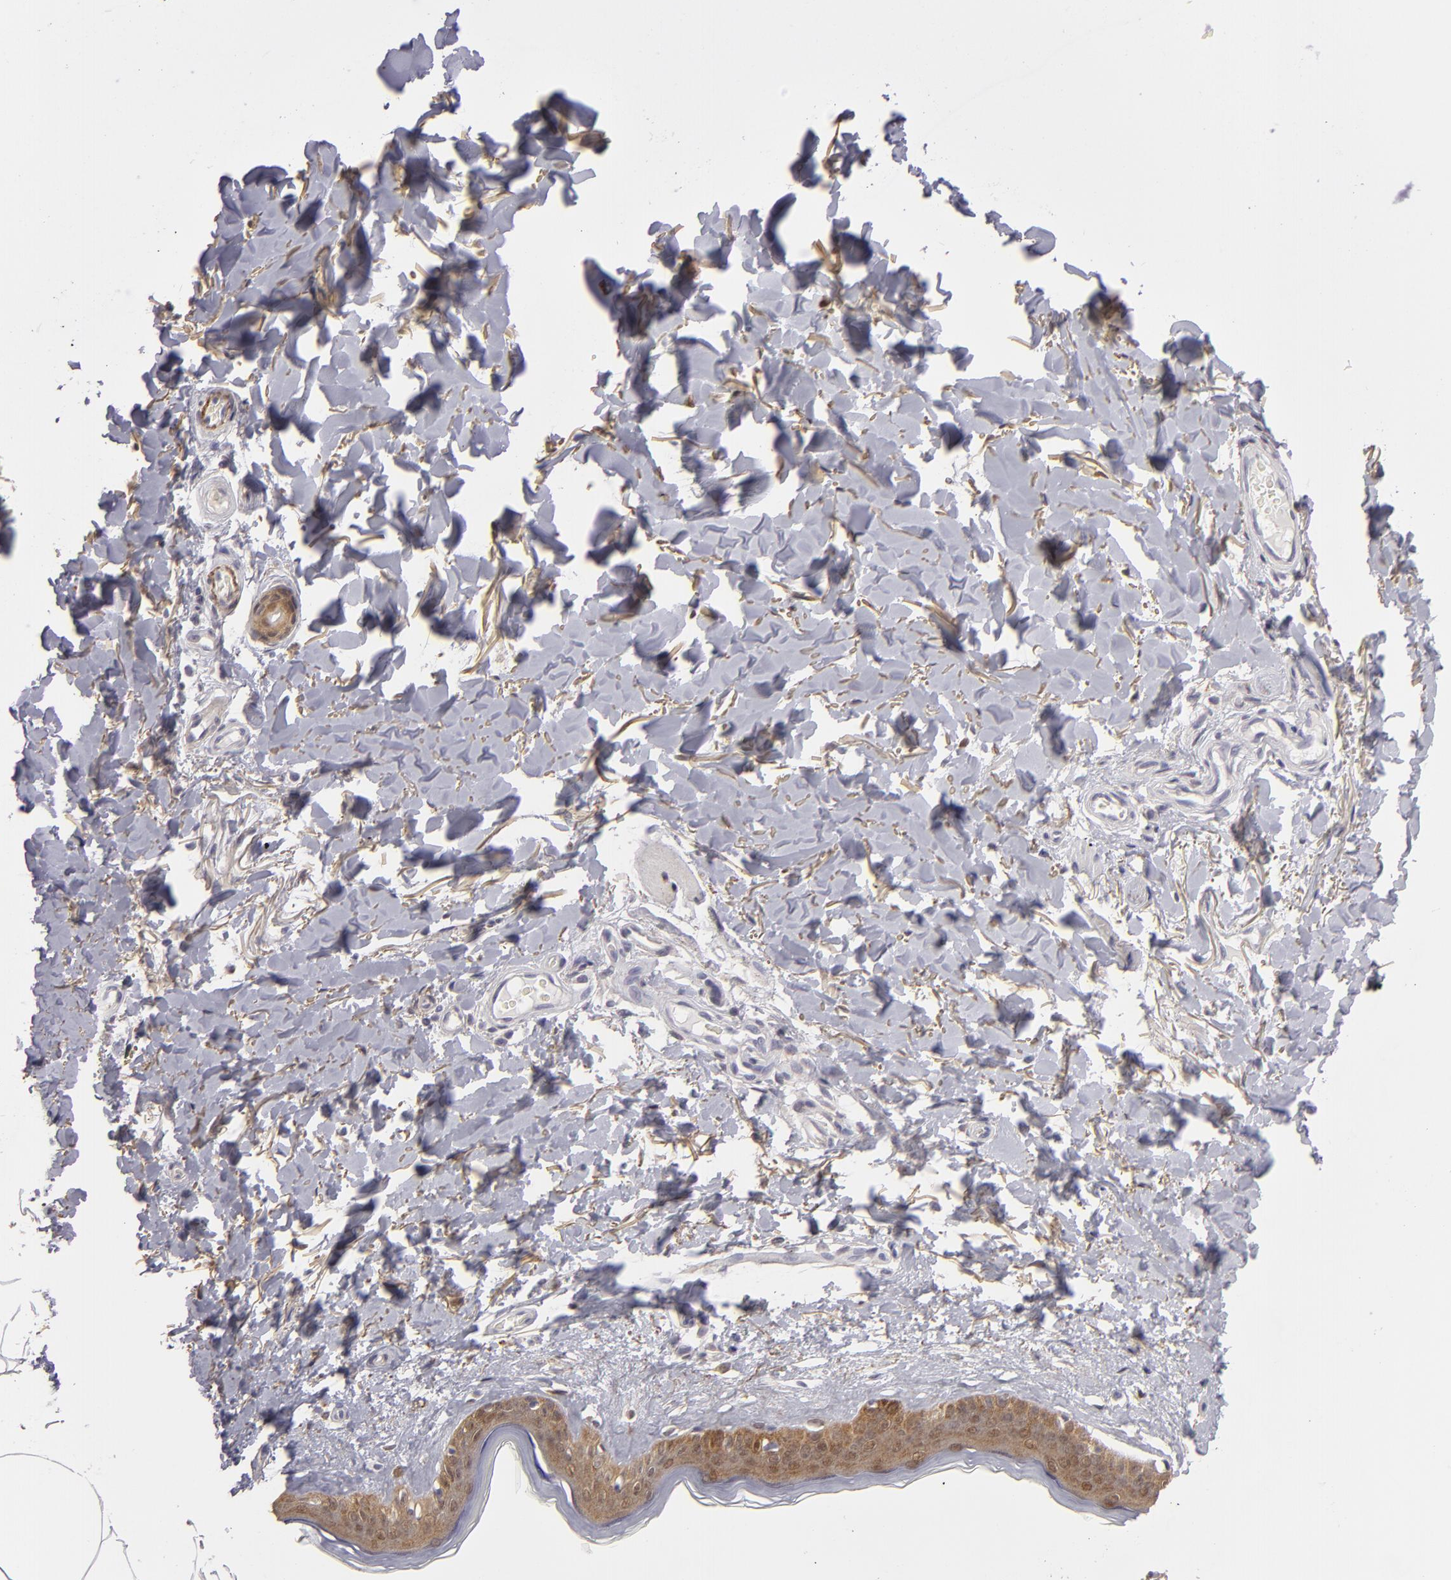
{"staining": {"intensity": "moderate", "quantity": ">75%", "location": "cytoplasmic/membranous"}, "tissue": "skin", "cell_type": "Fibroblasts", "image_type": "normal", "snomed": [{"axis": "morphology", "description": "Normal tissue, NOS"}, {"axis": "topography", "description": "Skin"}], "caption": "High-magnification brightfield microscopy of normal skin stained with DAB (3,3'-diaminobenzidine) (brown) and counterstained with hematoxylin (blue). fibroblasts exhibit moderate cytoplasmic/membranous staining is seen in approximately>75% of cells.", "gene": "EFS", "patient": {"sex": "female", "age": 56}}